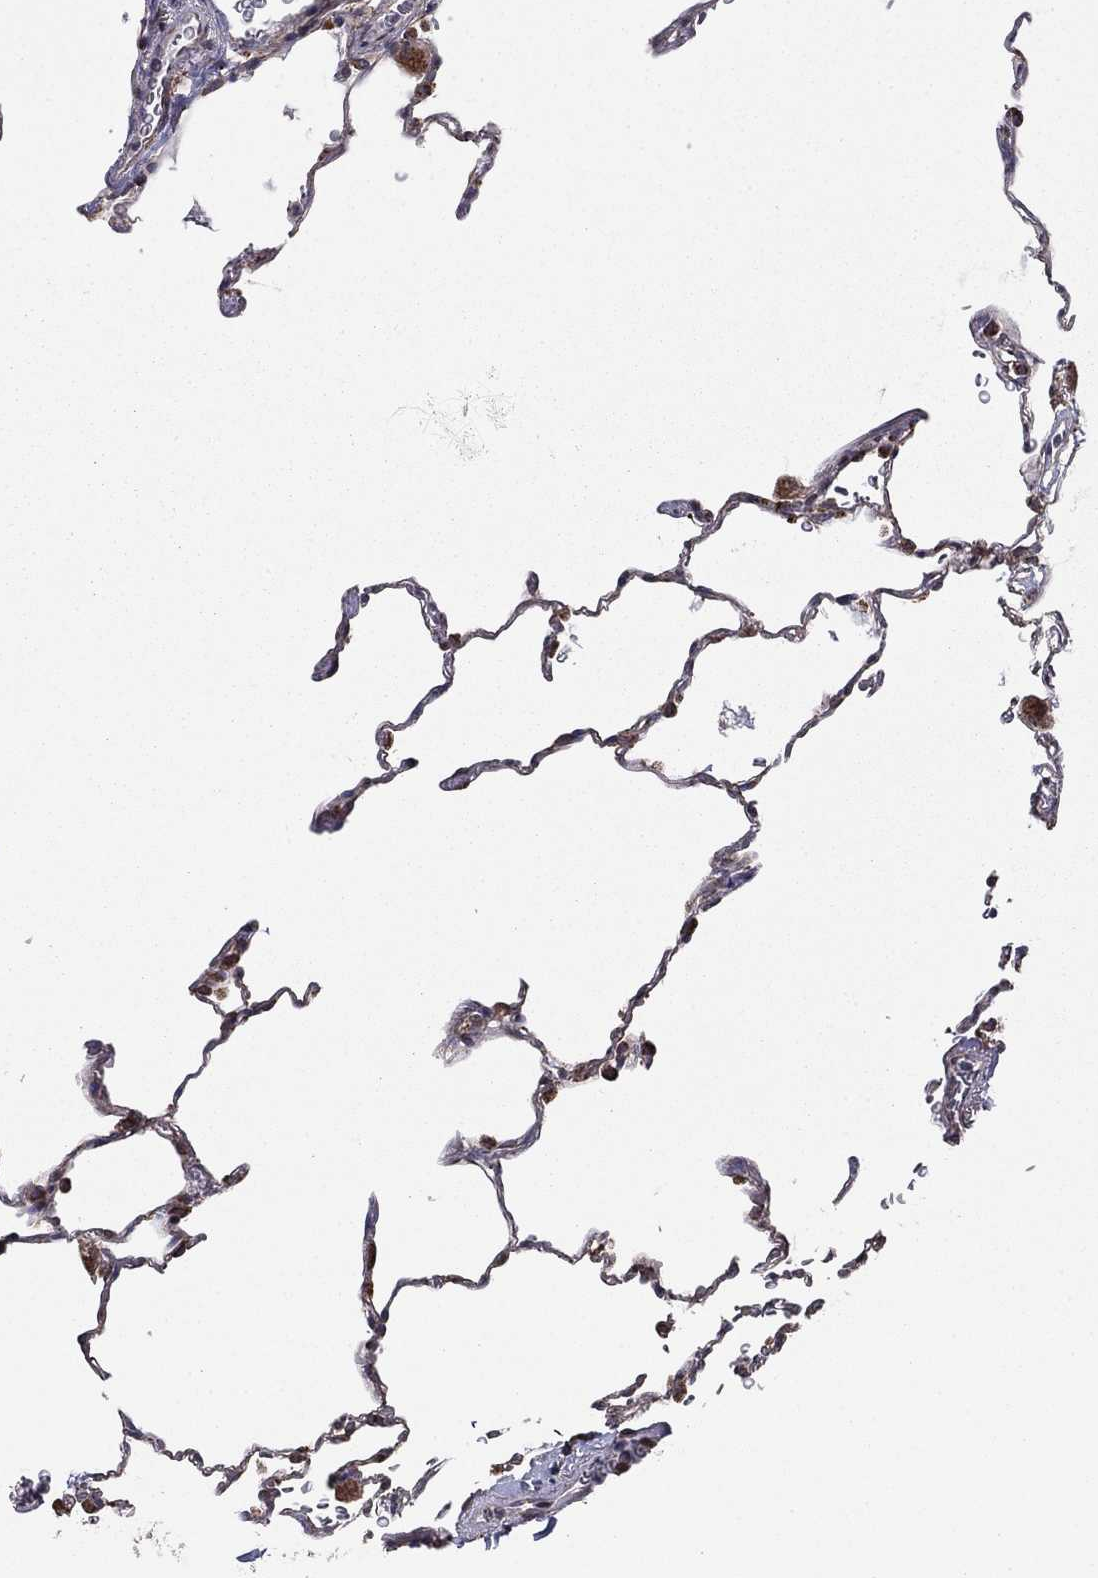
{"staining": {"intensity": "negative", "quantity": "none", "location": "none"}, "tissue": "lung", "cell_type": "Alveolar cells", "image_type": "normal", "snomed": [{"axis": "morphology", "description": "Normal tissue, NOS"}, {"axis": "morphology", "description": "Adenocarcinoma, metastatic, NOS"}, {"axis": "topography", "description": "Lung"}], "caption": "High power microscopy histopathology image of an immunohistochemistry (IHC) photomicrograph of unremarkable lung, revealing no significant staining in alveolar cells.", "gene": "NKIRAS1", "patient": {"sex": "male", "age": 45}}